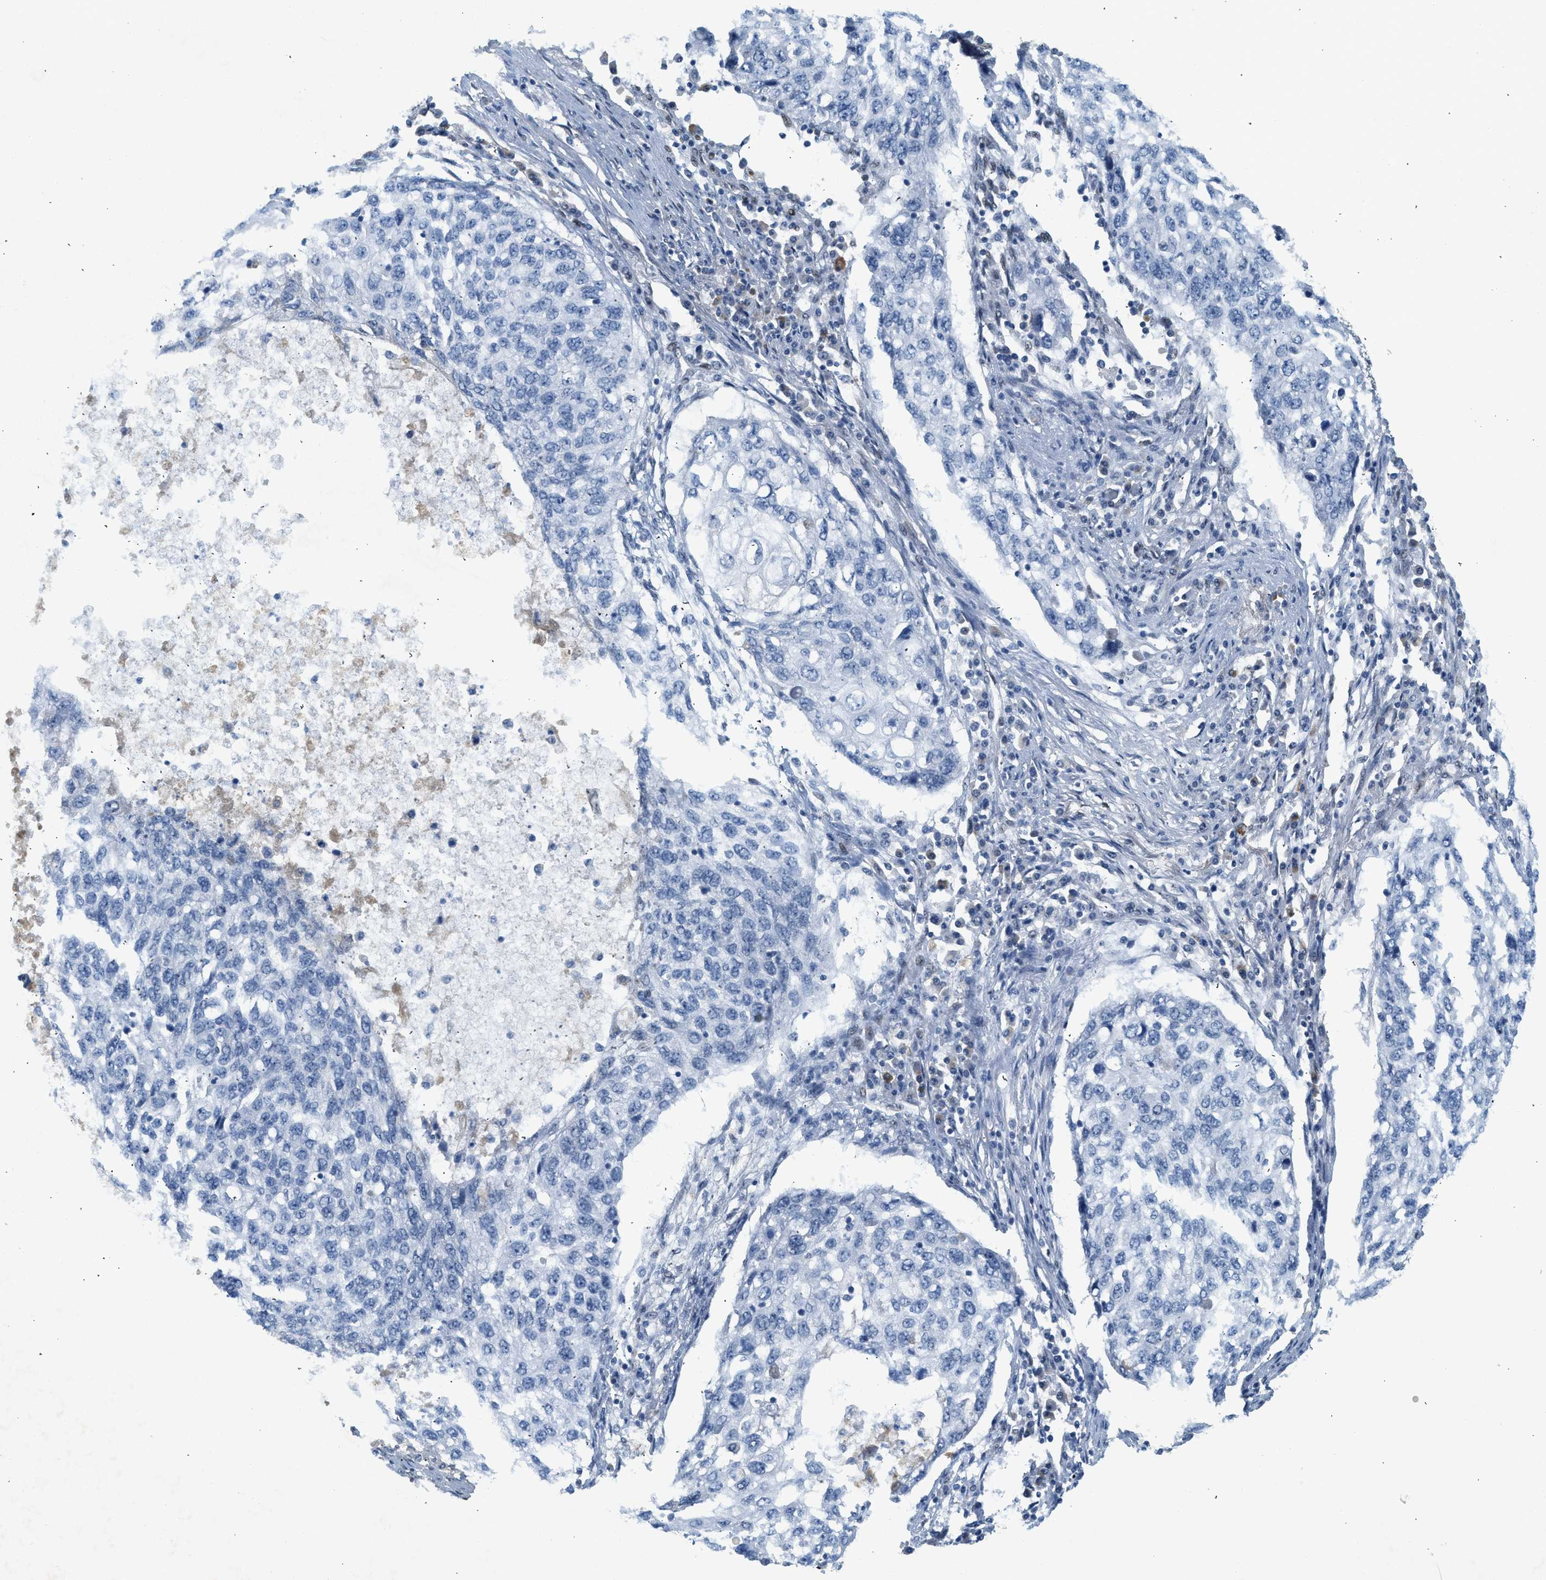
{"staining": {"intensity": "negative", "quantity": "none", "location": "none"}, "tissue": "lung cancer", "cell_type": "Tumor cells", "image_type": "cancer", "snomed": [{"axis": "morphology", "description": "Squamous cell carcinoma, NOS"}, {"axis": "topography", "description": "Lung"}], "caption": "Tumor cells are negative for protein expression in human lung cancer (squamous cell carcinoma).", "gene": "ZBTB20", "patient": {"sex": "female", "age": 63}}